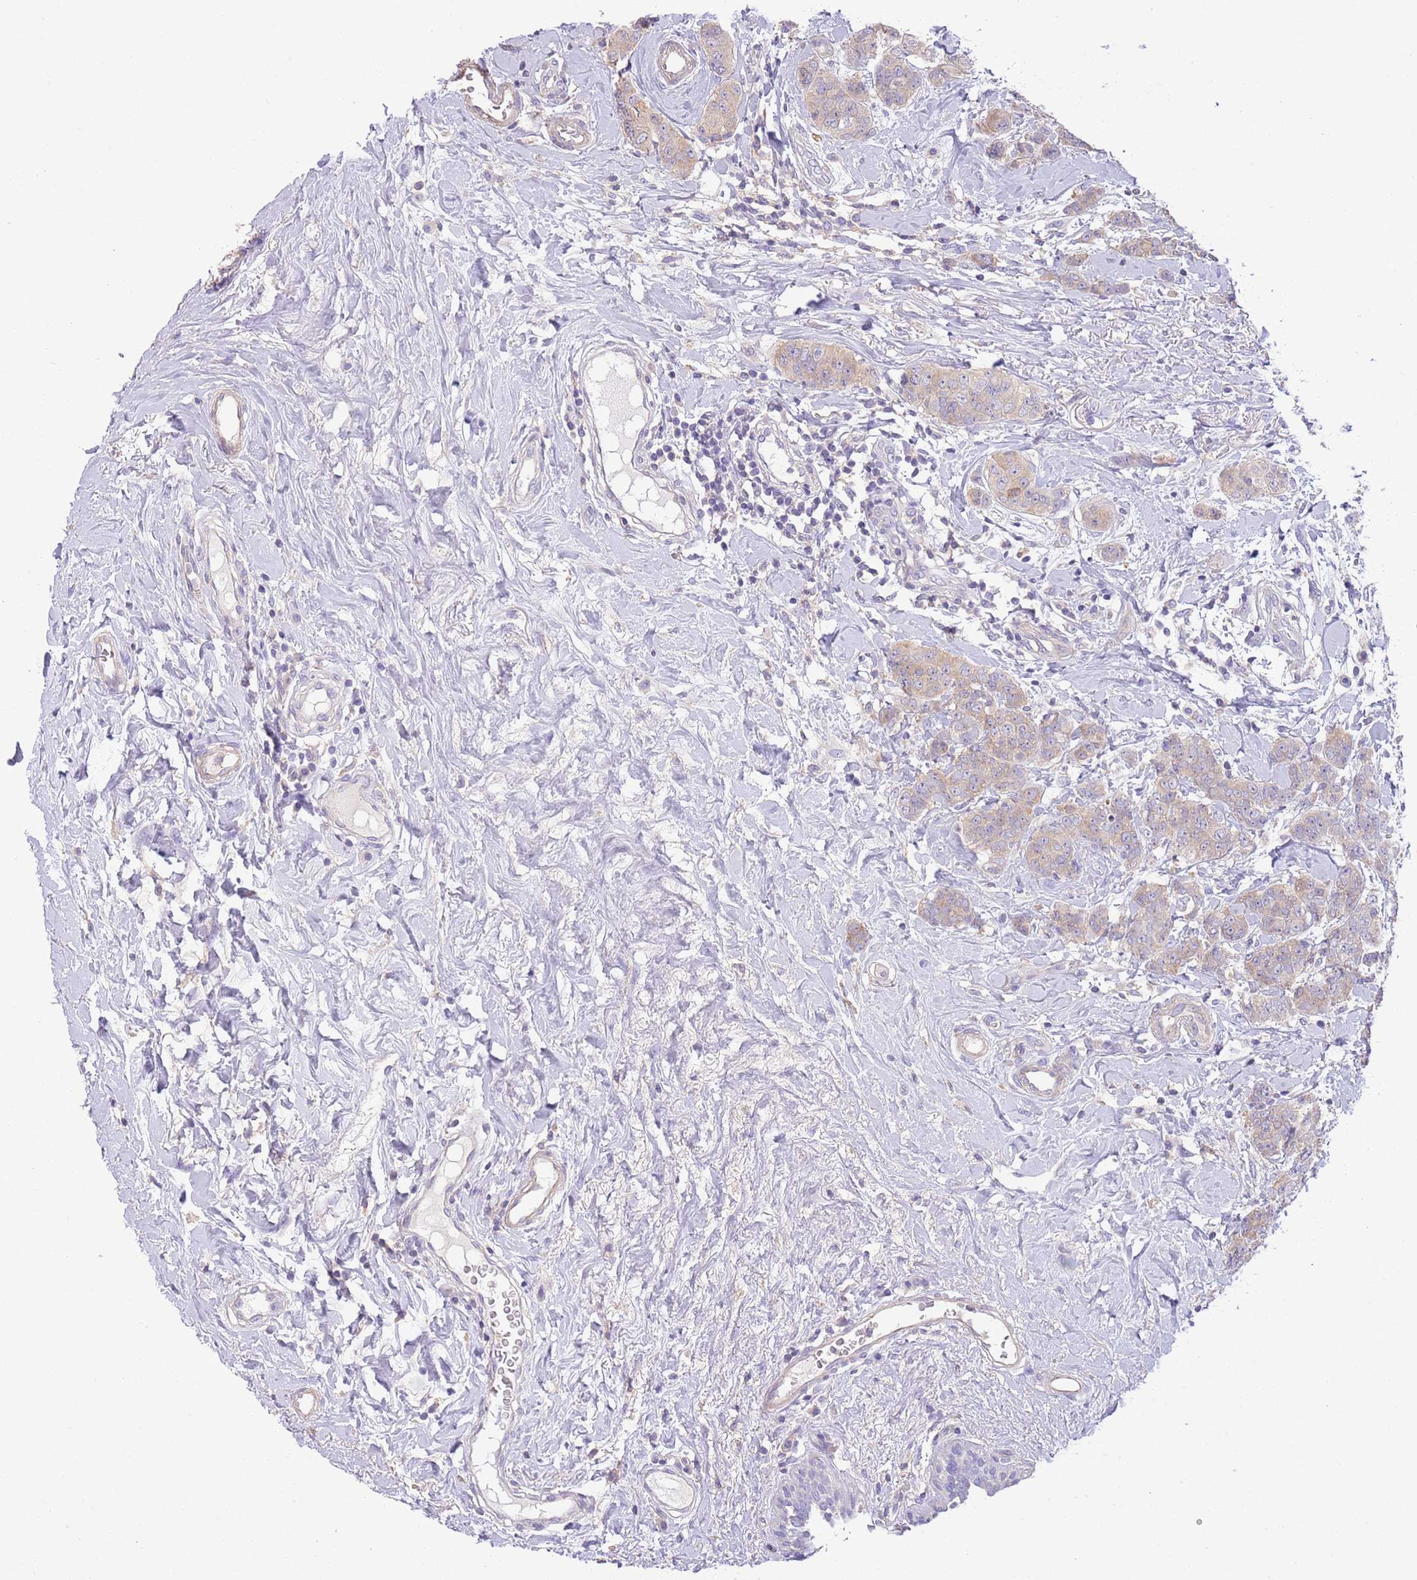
{"staining": {"intensity": "weak", "quantity": ">75%", "location": "cytoplasmic/membranous"}, "tissue": "breast cancer", "cell_type": "Tumor cells", "image_type": "cancer", "snomed": [{"axis": "morphology", "description": "Duct carcinoma"}, {"axis": "topography", "description": "Breast"}], "caption": "Weak cytoplasmic/membranous protein expression is present in approximately >75% of tumor cells in intraductal carcinoma (breast).", "gene": "SFTPA1", "patient": {"sex": "female", "age": 40}}